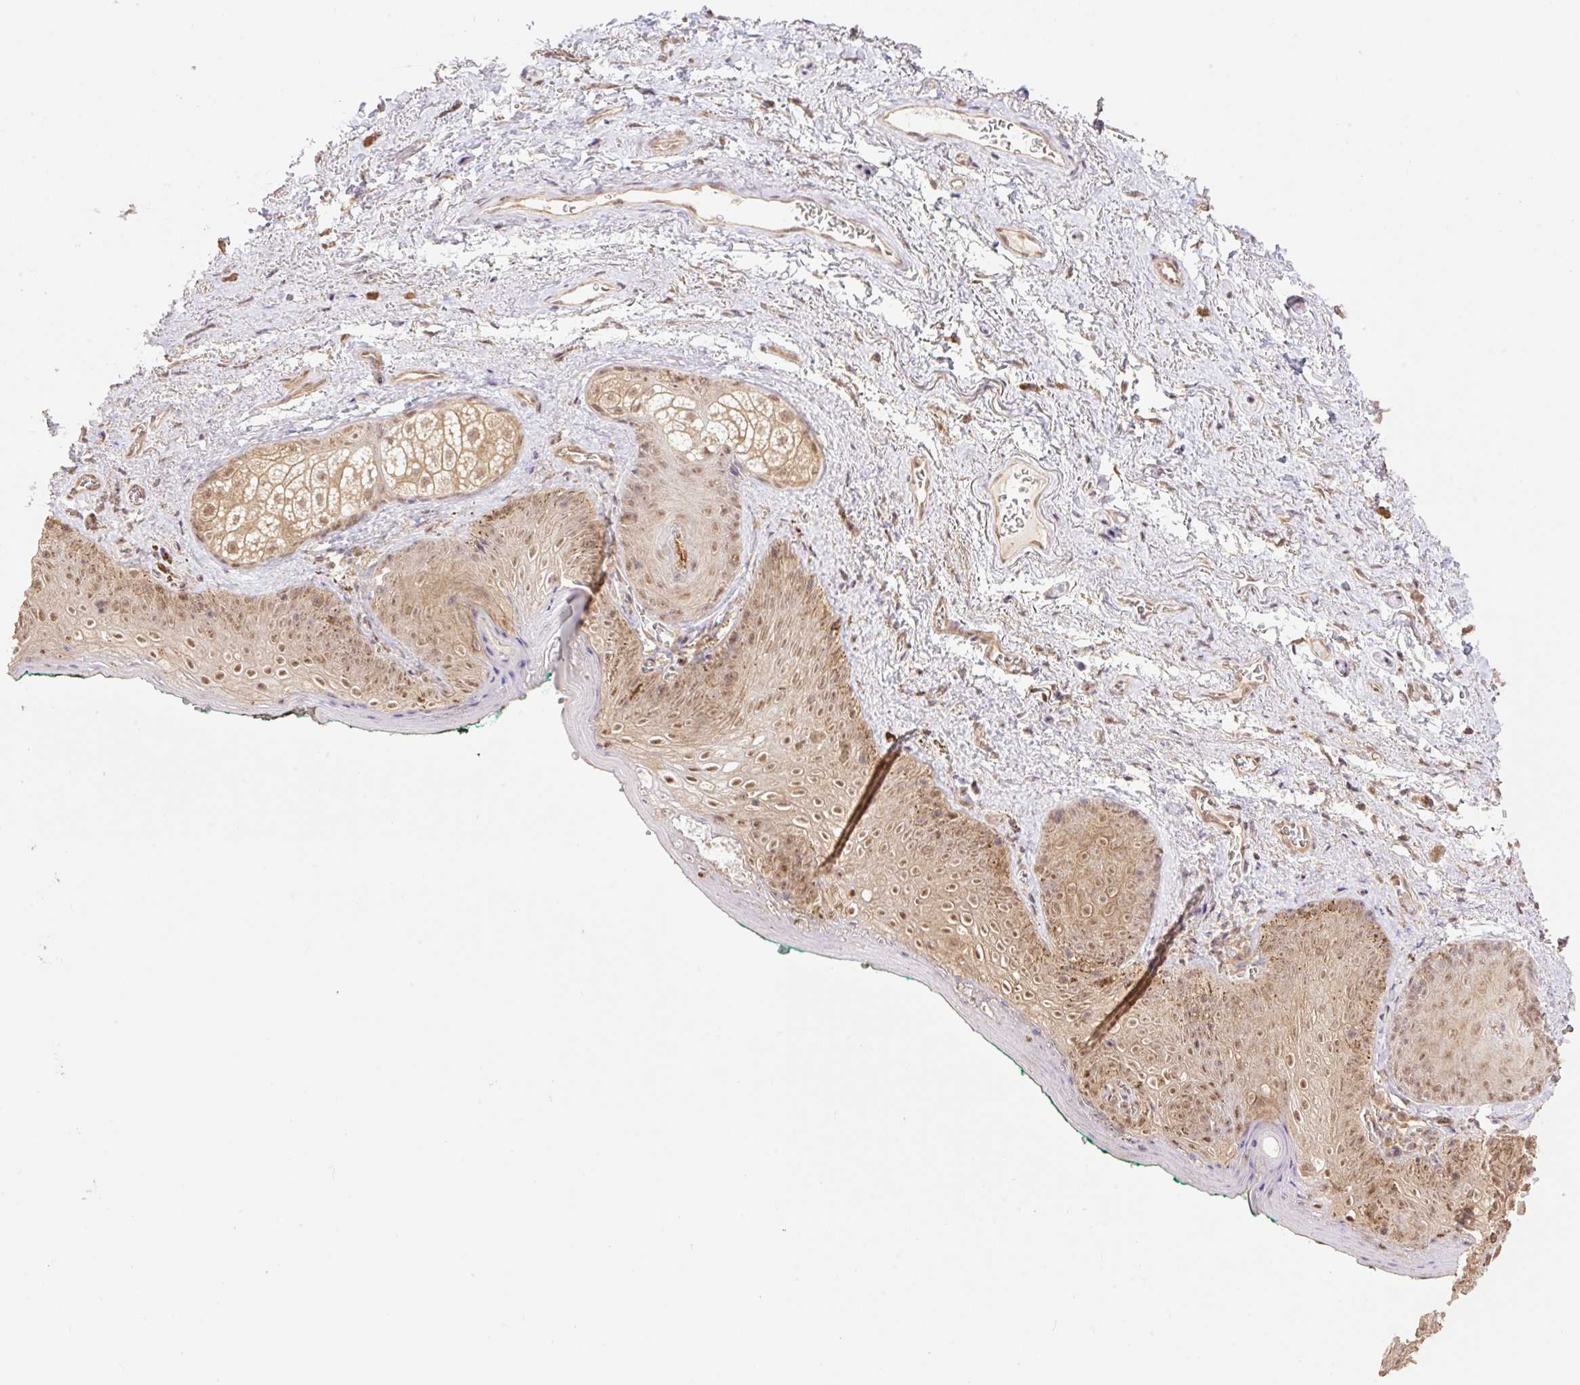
{"staining": {"intensity": "moderate", "quantity": ">75%", "location": "cytoplasmic/membranous,nuclear"}, "tissue": "vagina", "cell_type": "Squamous epithelial cells", "image_type": "normal", "snomed": [{"axis": "morphology", "description": "Normal tissue, NOS"}, {"axis": "topography", "description": "Vulva"}, {"axis": "topography", "description": "Vagina"}, {"axis": "topography", "description": "Peripheral nerve tissue"}], "caption": "IHC (DAB) staining of benign human vagina reveals moderate cytoplasmic/membranous,nuclear protein staining in about >75% of squamous epithelial cells. (DAB (3,3'-diaminobenzidine) = brown stain, brightfield microscopy at high magnification).", "gene": "VPS25", "patient": {"sex": "female", "age": 66}}